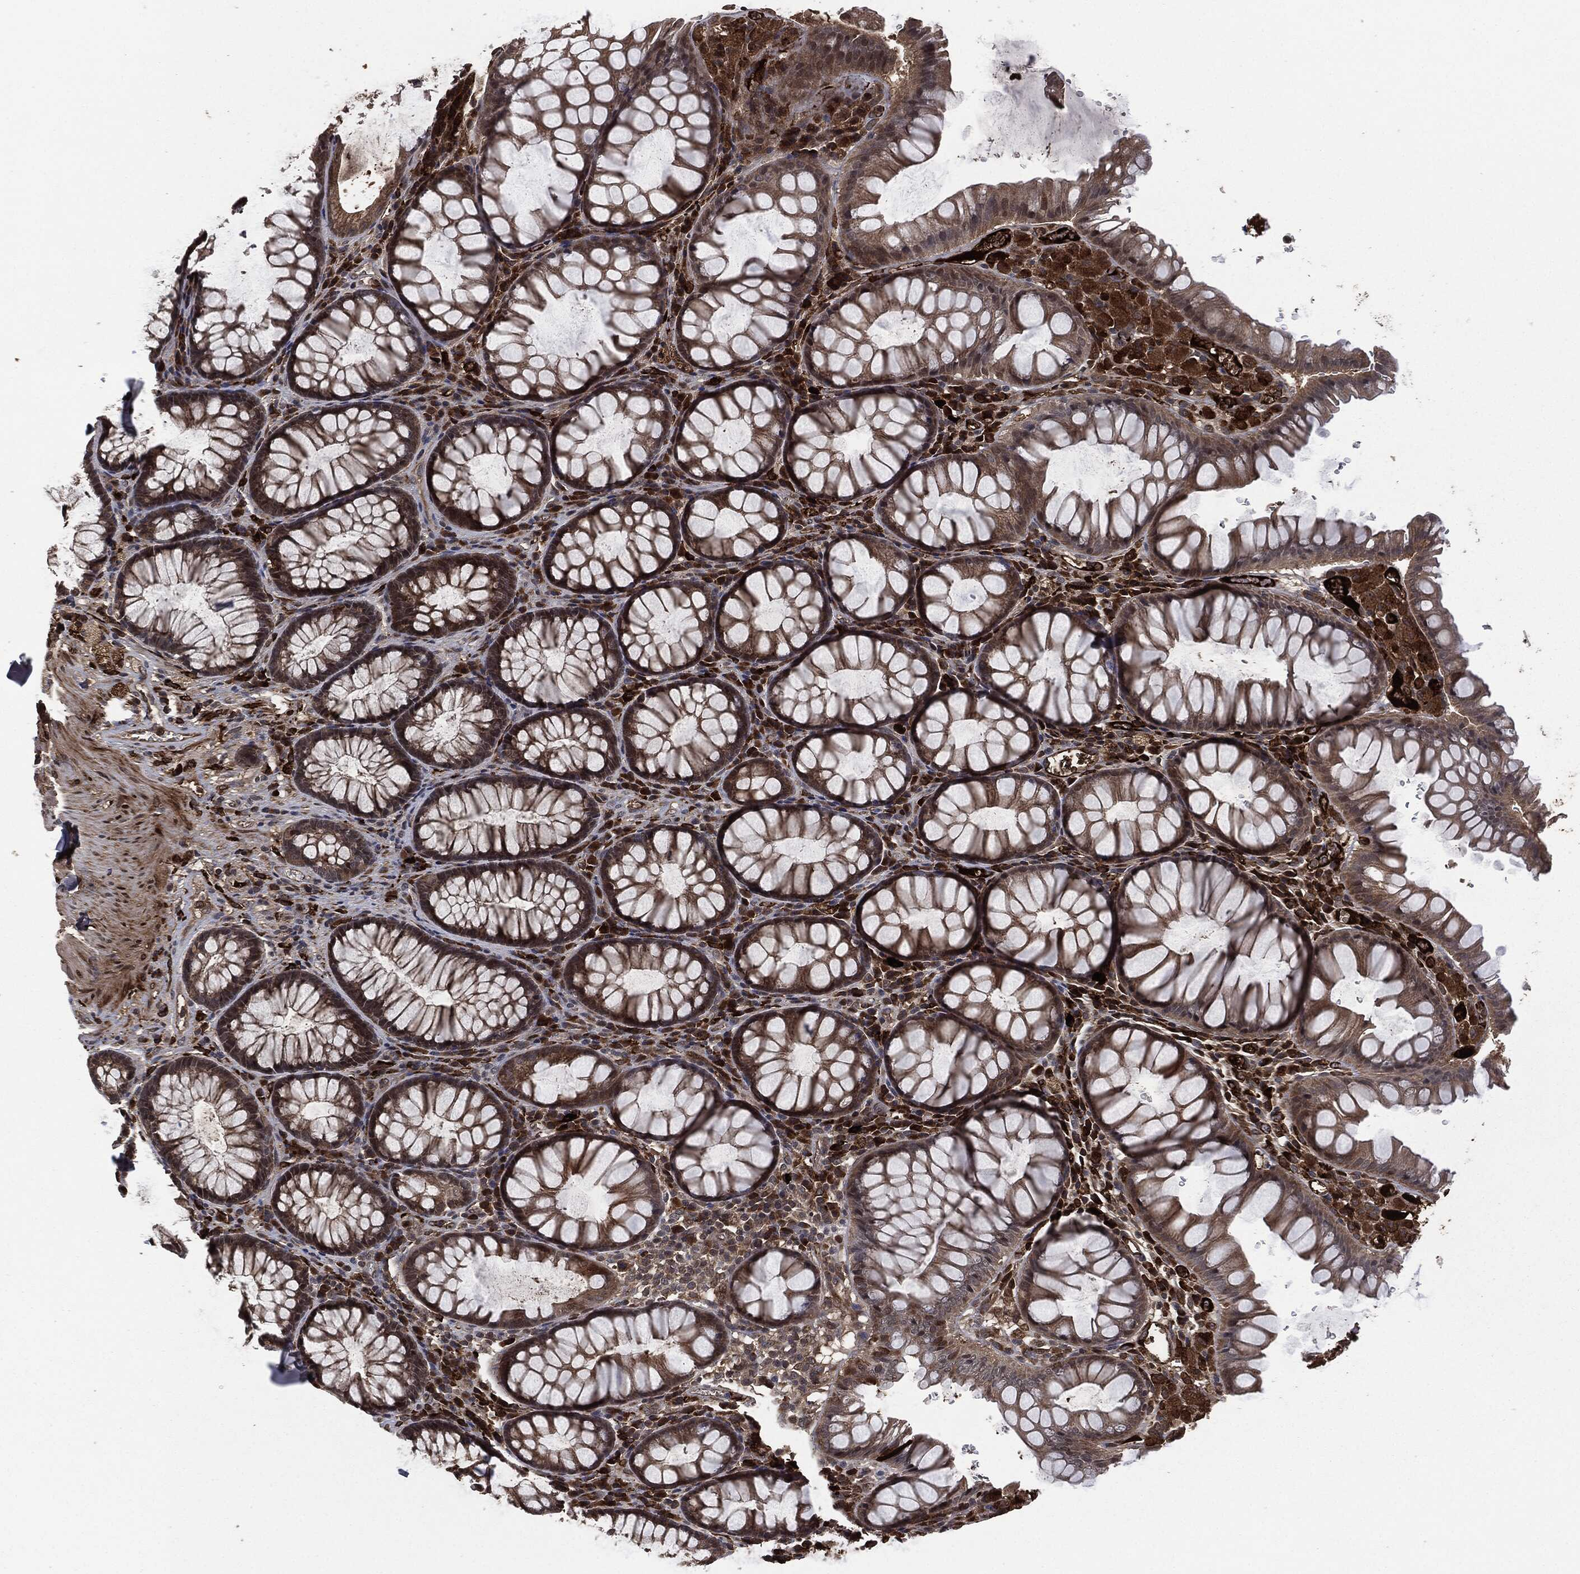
{"staining": {"intensity": "weak", "quantity": "25%-75%", "location": "cytoplasmic/membranous"}, "tissue": "rectum", "cell_type": "Glandular cells", "image_type": "normal", "snomed": [{"axis": "morphology", "description": "Normal tissue, NOS"}, {"axis": "topography", "description": "Rectum"}], "caption": "Immunohistochemical staining of normal rectum demonstrates weak cytoplasmic/membranous protein positivity in approximately 25%-75% of glandular cells.", "gene": "CRABP2", "patient": {"sex": "female", "age": 68}}